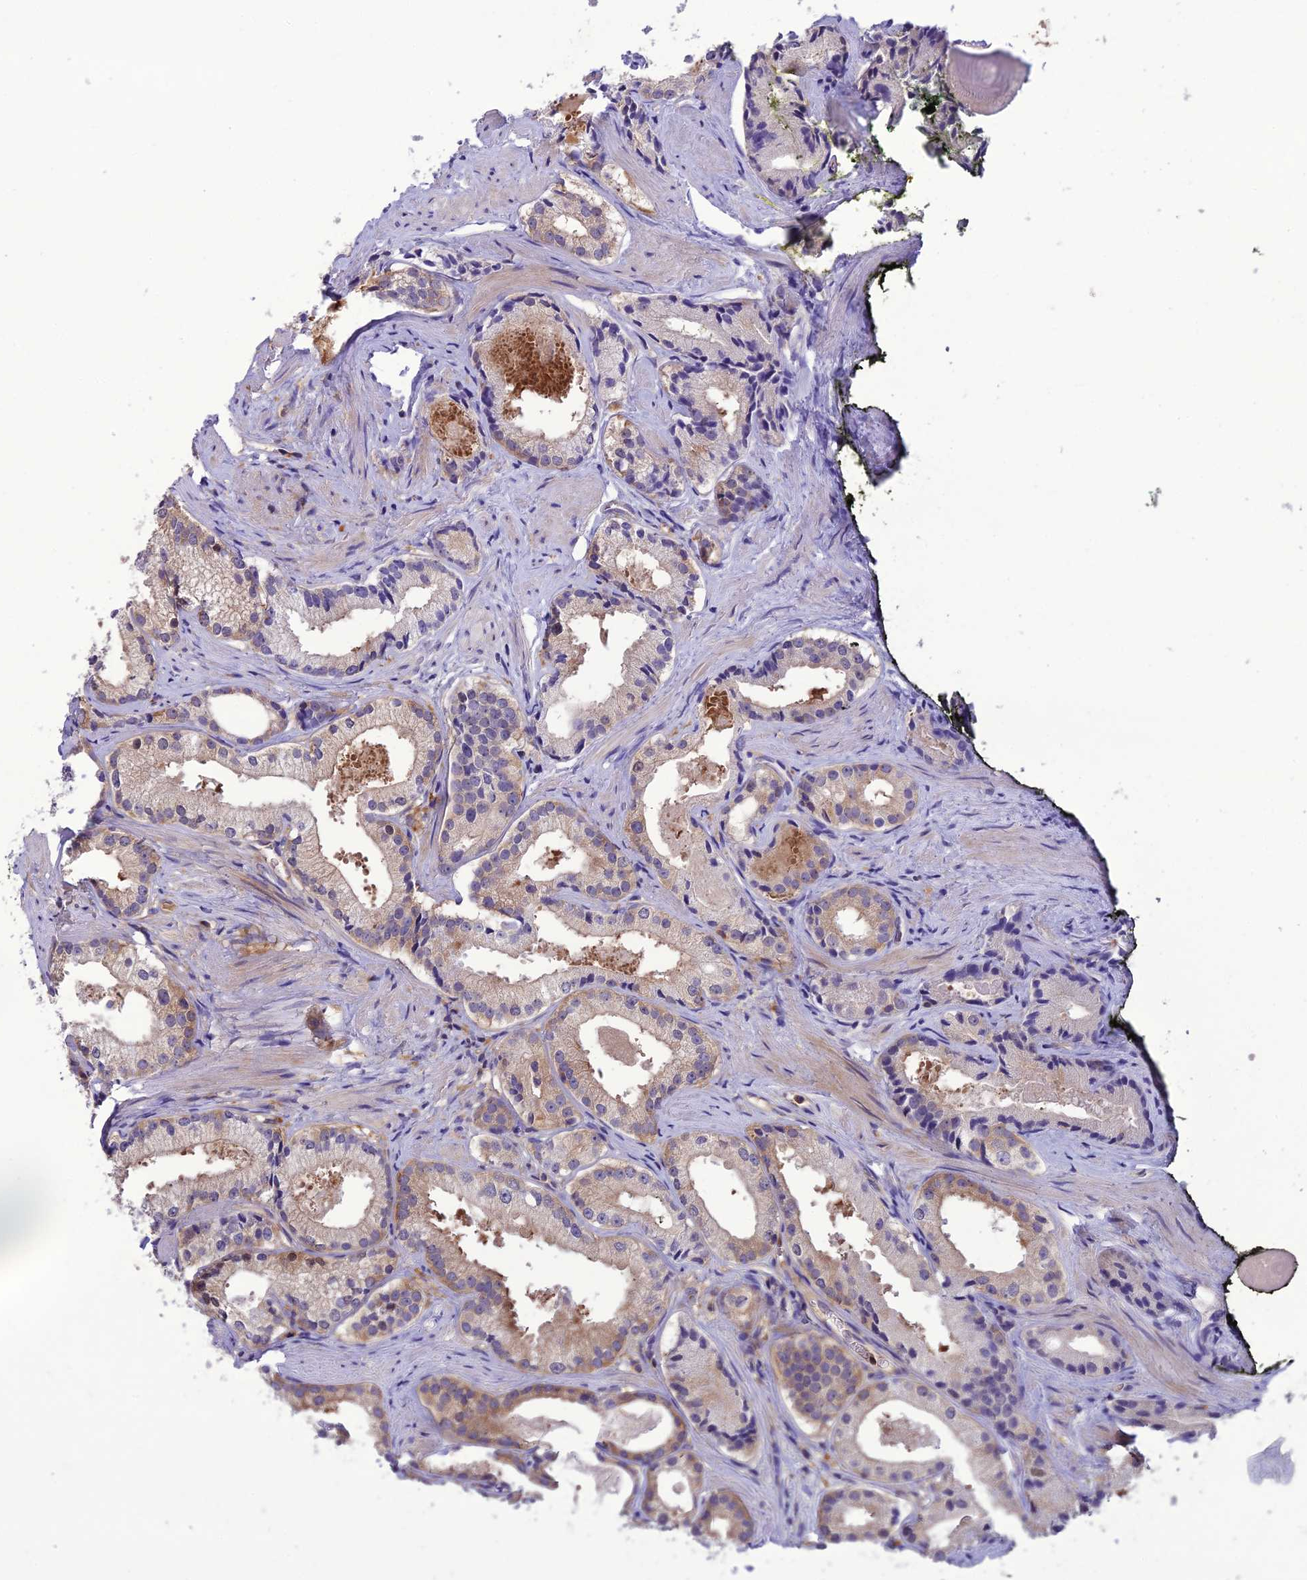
{"staining": {"intensity": "weak", "quantity": "25%-75%", "location": "cytoplasmic/membranous"}, "tissue": "prostate cancer", "cell_type": "Tumor cells", "image_type": "cancer", "snomed": [{"axis": "morphology", "description": "Adenocarcinoma, Low grade"}, {"axis": "topography", "description": "Prostate"}], "caption": "Immunohistochemical staining of human prostate cancer (low-grade adenocarcinoma) exhibits weak cytoplasmic/membranous protein positivity in approximately 25%-75% of tumor cells.", "gene": "GDF6", "patient": {"sex": "male", "age": 57}}